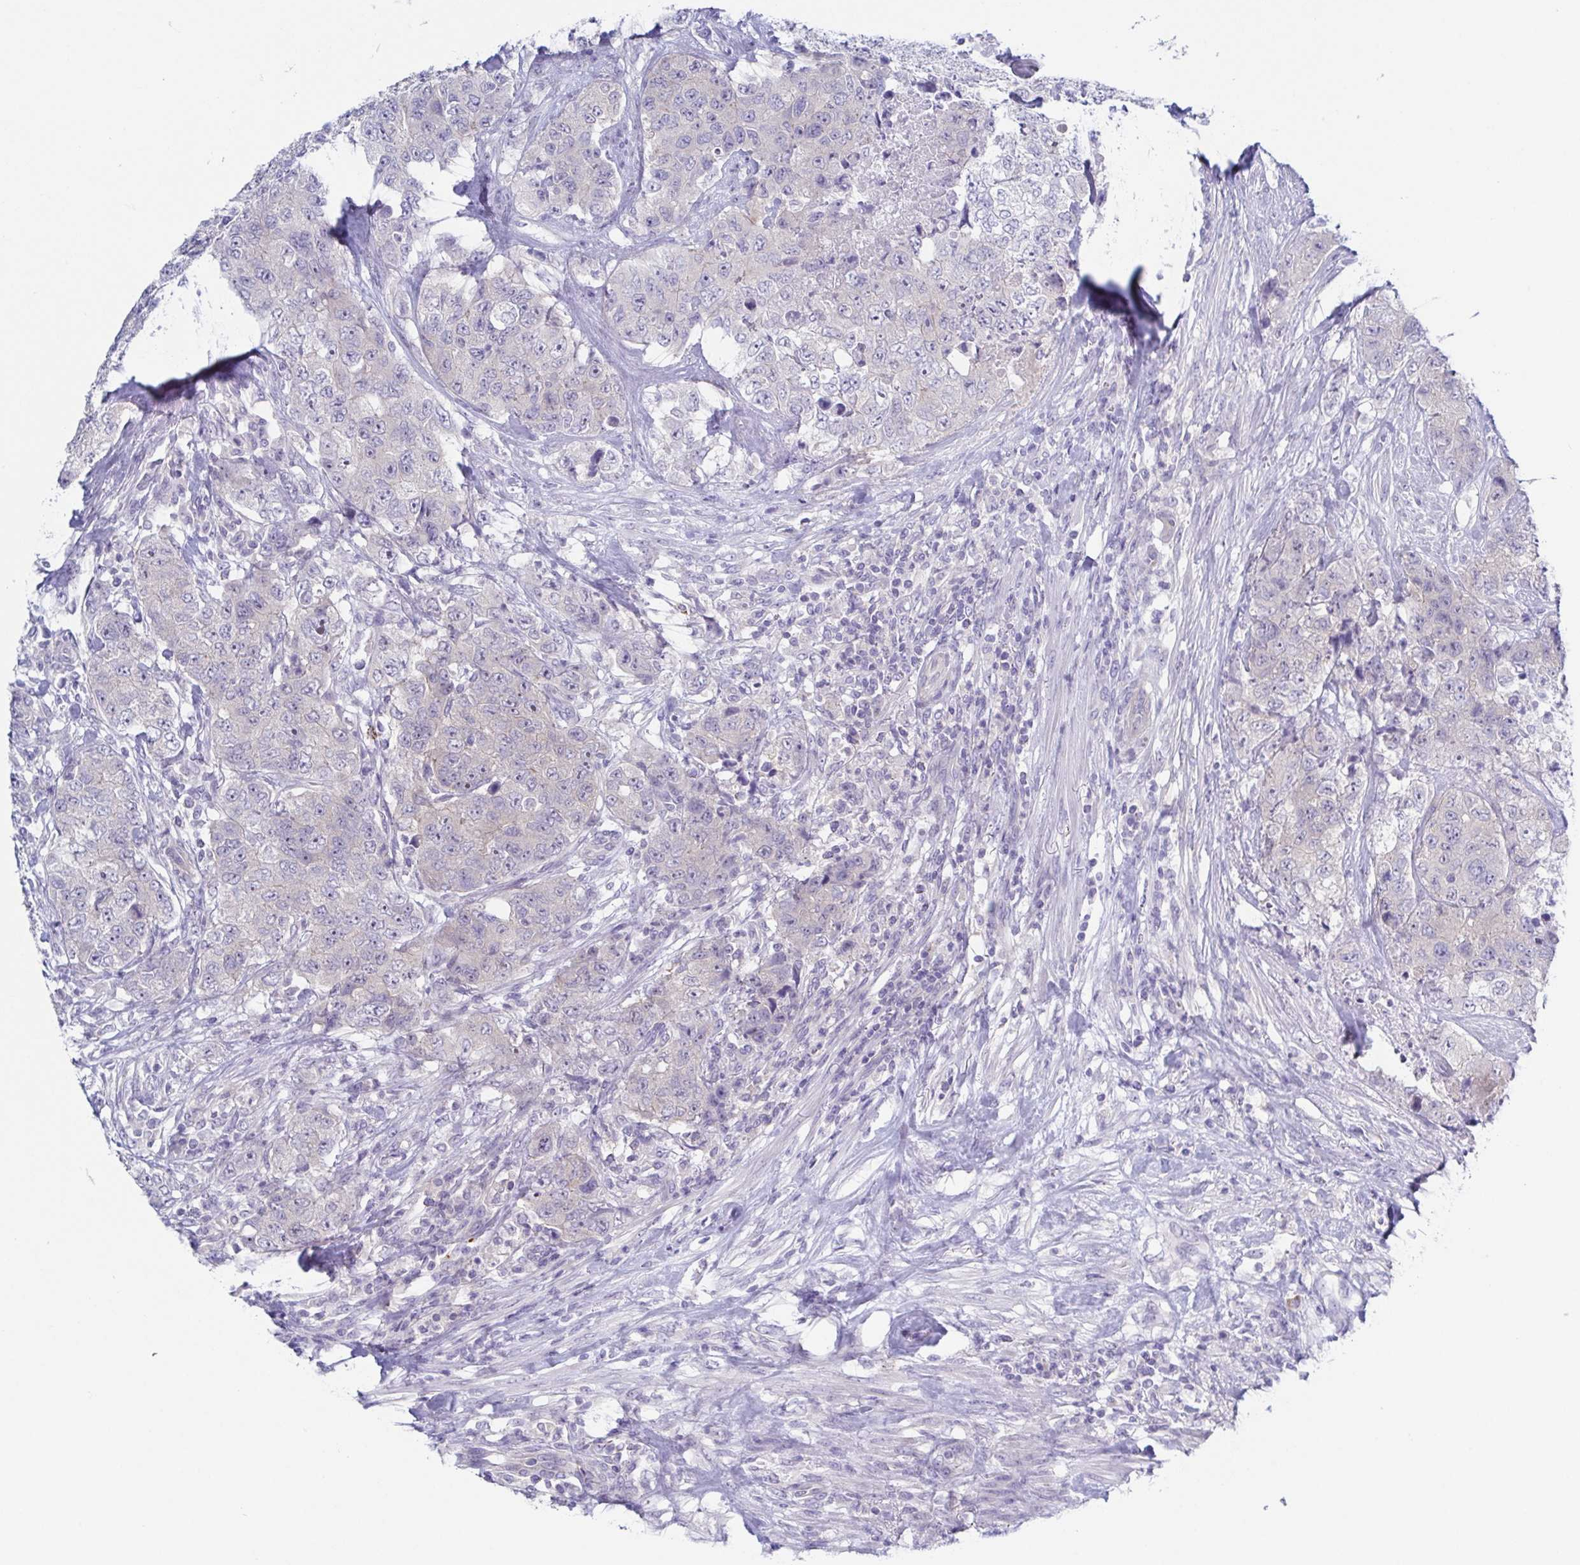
{"staining": {"intensity": "negative", "quantity": "none", "location": "none"}, "tissue": "urothelial cancer", "cell_type": "Tumor cells", "image_type": "cancer", "snomed": [{"axis": "morphology", "description": "Urothelial carcinoma, High grade"}, {"axis": "topography", "description": "Urinary bladder"}], "caption": "This is a image of immunohistochemistry (IHC) staining of urothelial cancer, which shows no staining in tumor cells.", "gene": "HTR2A", "patient": {"sex": "female", "age": 78}}